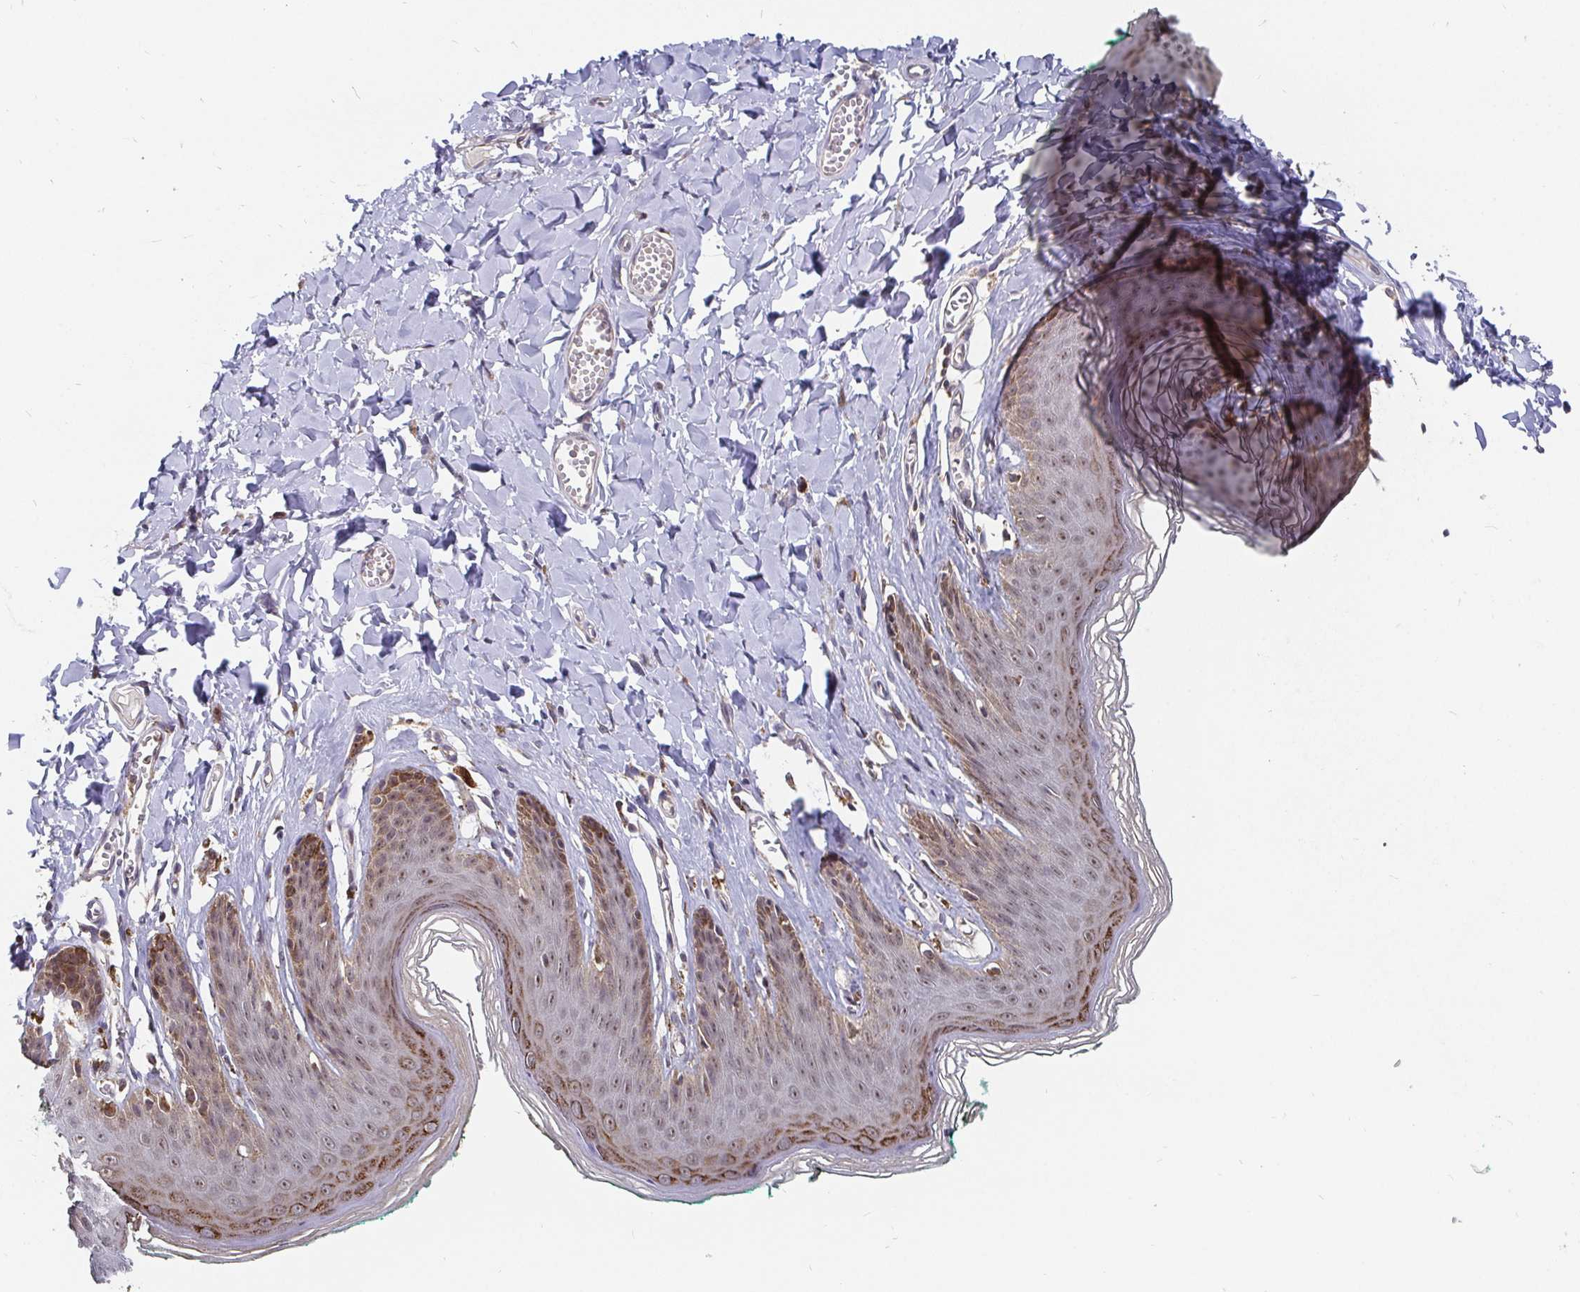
{"staining": {"intensity": "strong", "quantity": "25%-75%", "location": "cytoplasmic/membranous,nuclear"}, "tissue": "skin", "cell_type": "Epidermal cells", "image_type": "normal", "snomed": [{"axis": "morphology", "description": "Normal tissue, NOS"}, {"axis": "topography", "description": "Vulva"}, {"axis": "topography", "description": "Peripheral nerve tissue"}], "caption": "About 25%-75% of epidermal cells in unremarkable skin display strong cytoplasmic/membranous,nuclear protein positivity as visualized by brown immunohistochemical staining.", "gene": "PDF", "patient": {"sex": "female", "age": 66}}